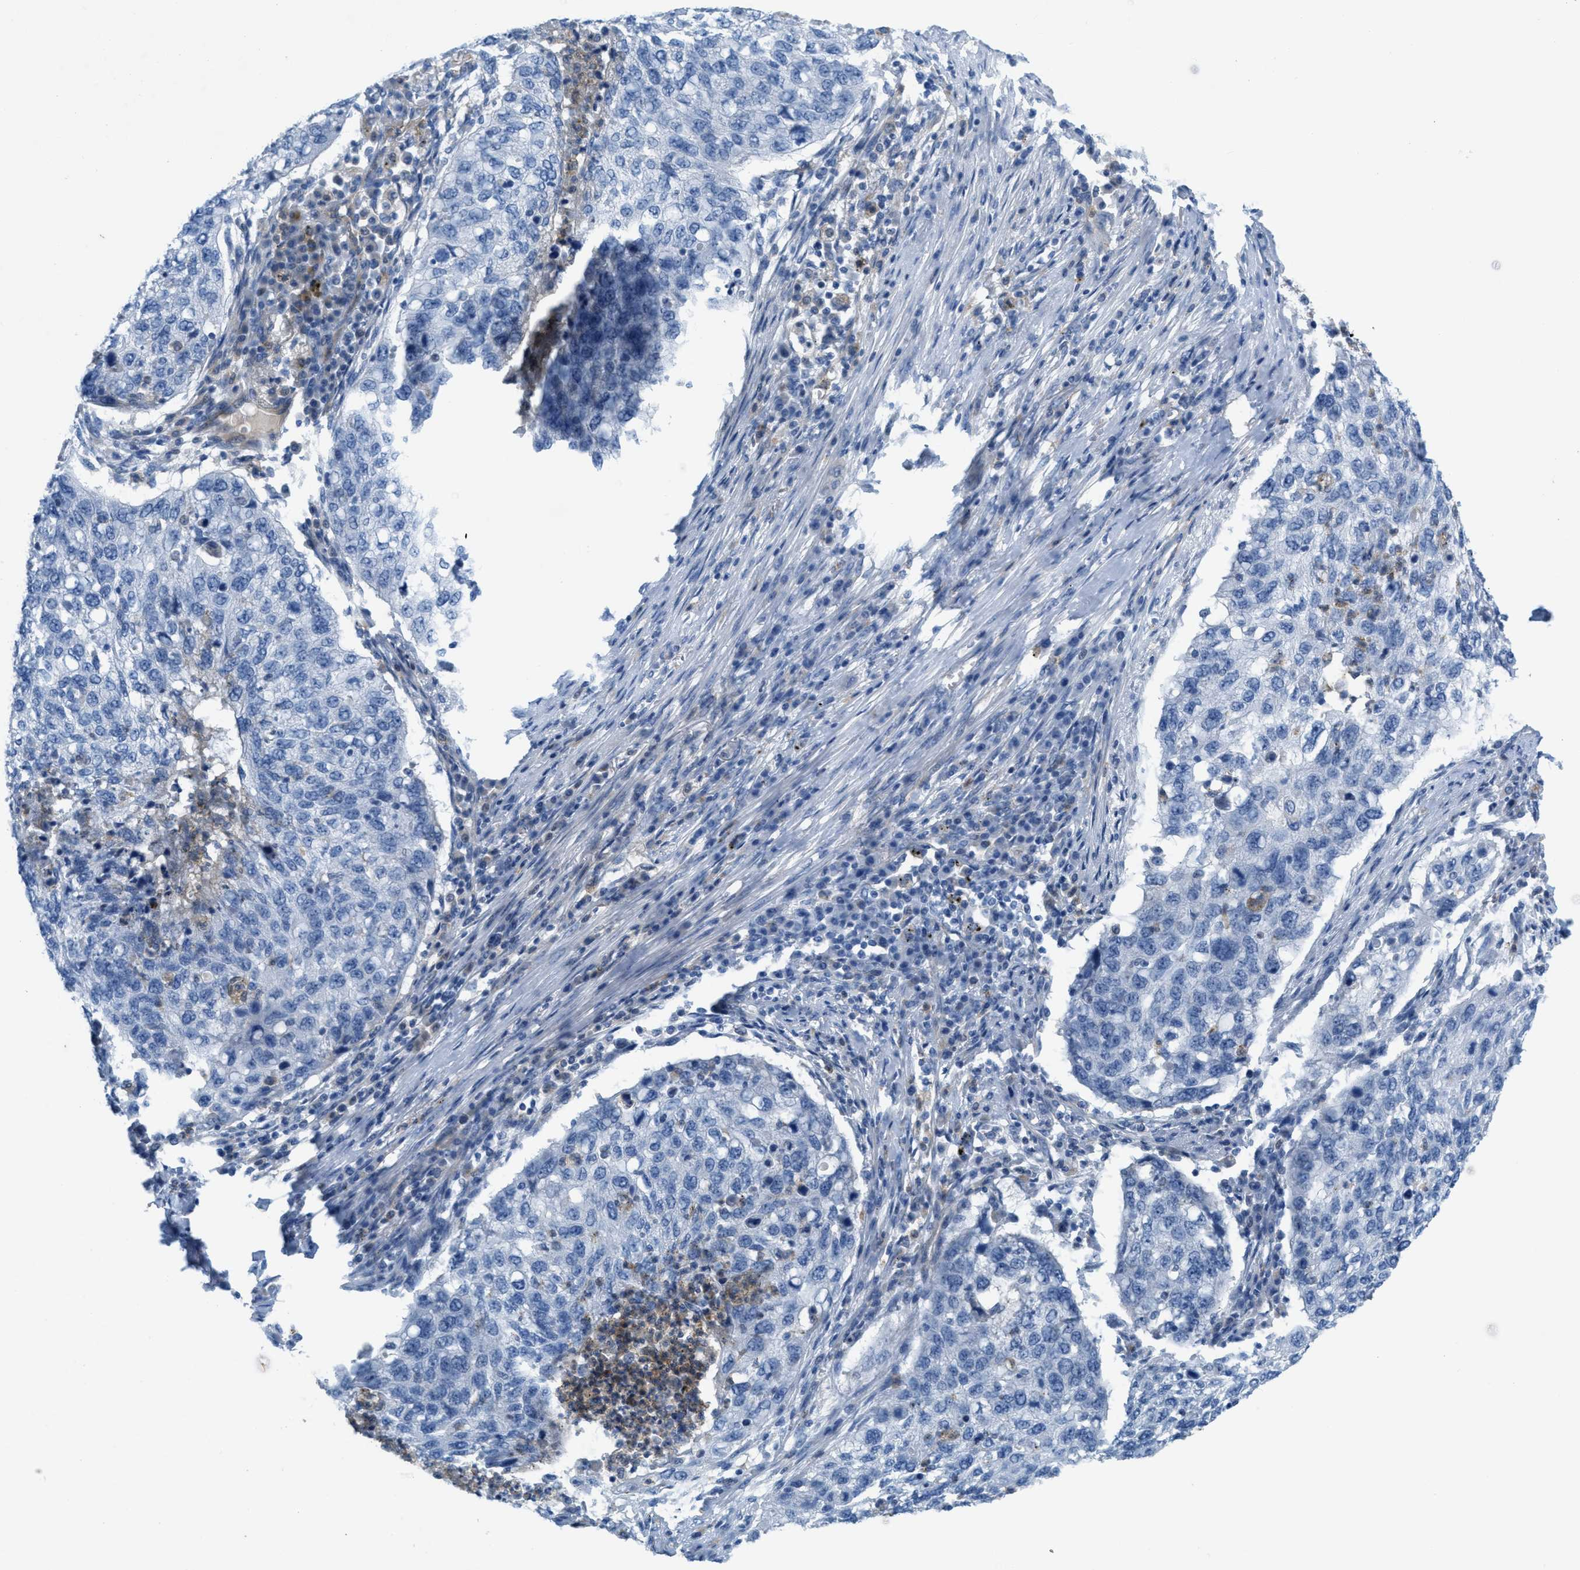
{"staining": {"intensity": "negative", "quantity": "none", "location": "none"}, "tissue": "lung cancer", "cell_type": "Tumor cells", "image_type": "cancer", "snomed": [{"axis": "morphology", "description": "Squamous cell carcinoma, NOS"}, {"axis": "topography", "description": "Lung"}], "caption": "This is a histopathology image of IHC staining of lung cancer (squamous cell carcinoma), which shows no positivity in tumor cells.", "gene": "CRB3", "patient": {"sex": "female", "age": 63}}